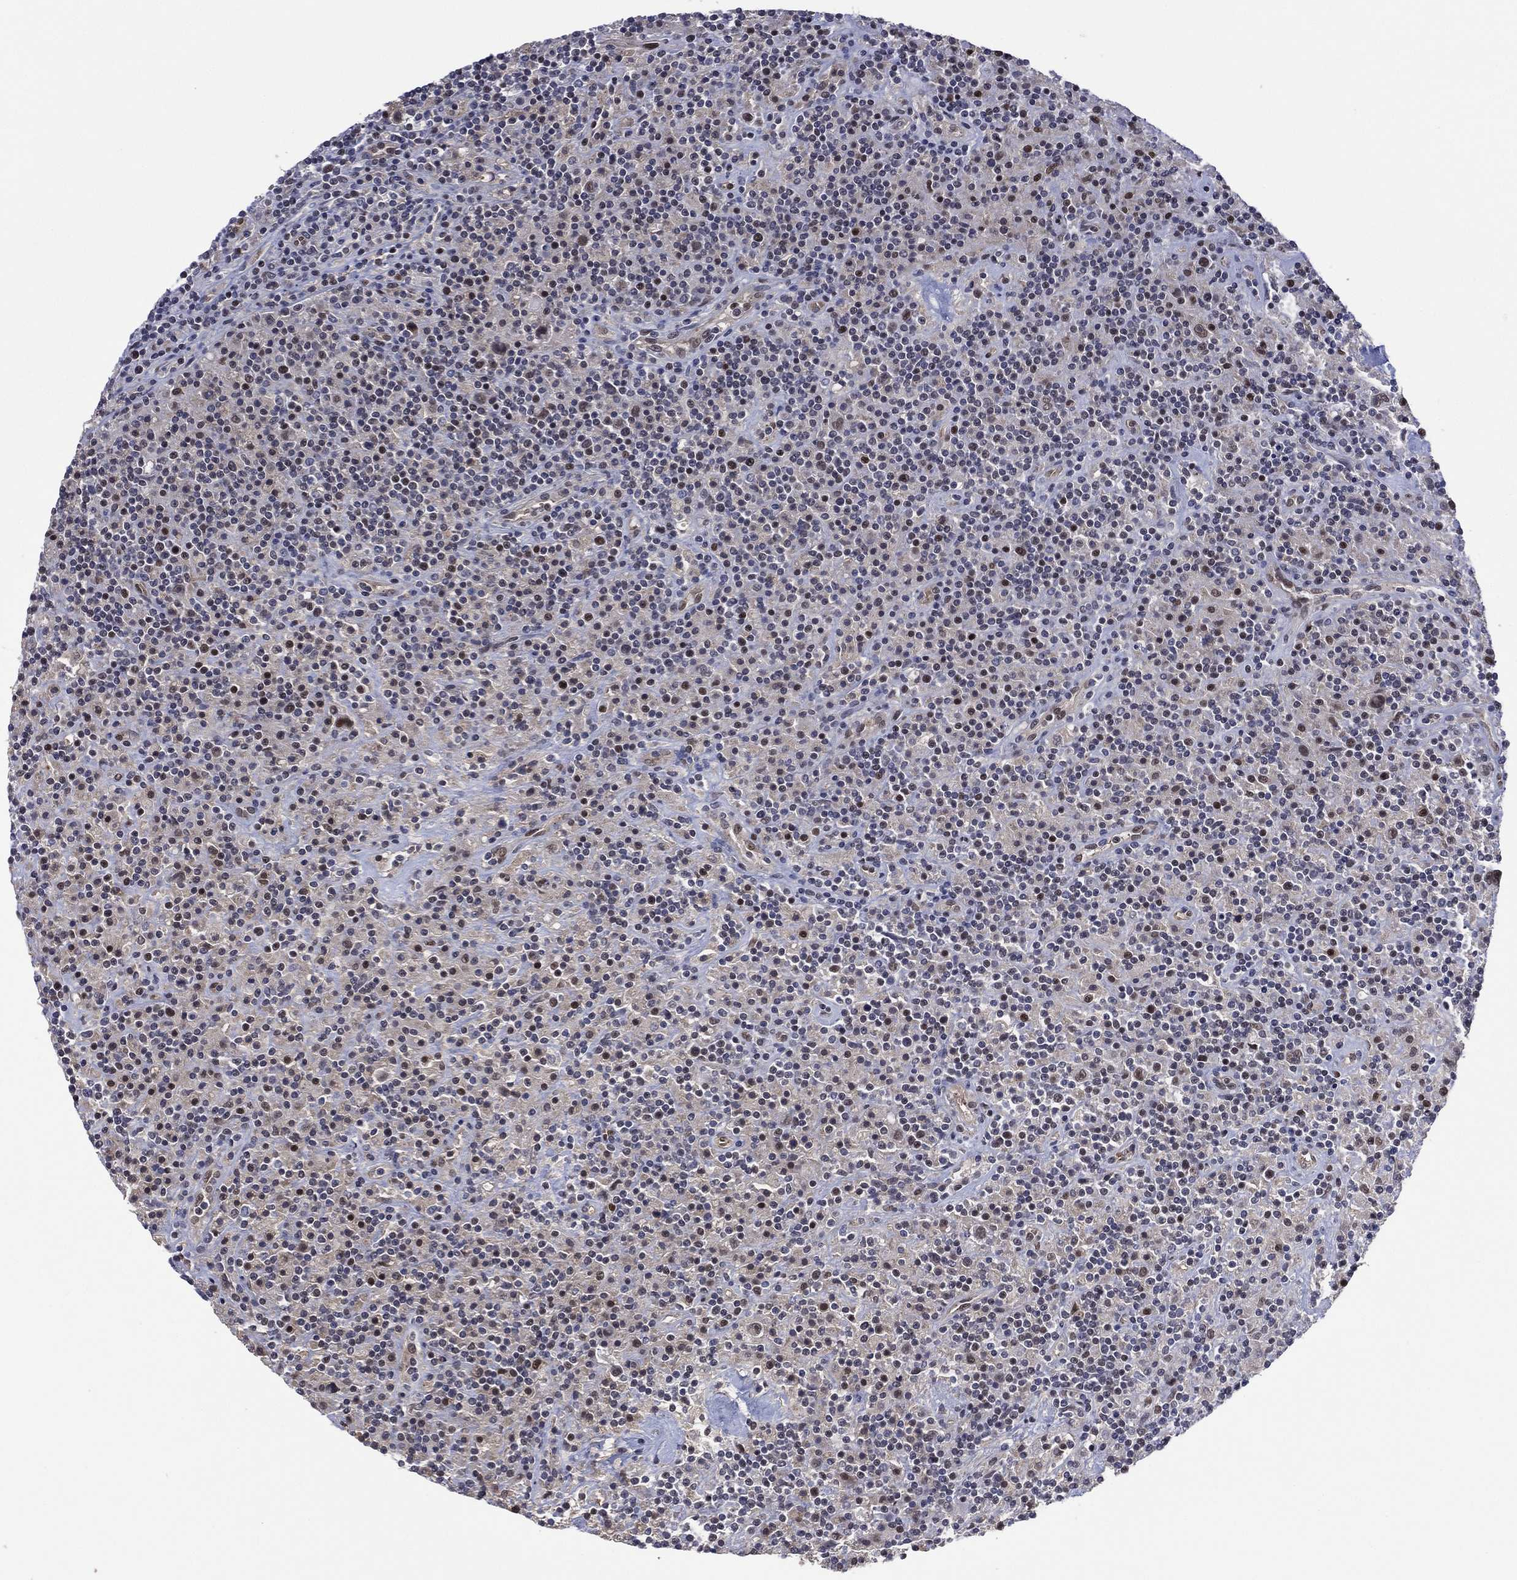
{"staining": {"intensity": "moderate", "quantity": "25%-75%", "location": "nuclear"}, "tissue": "lymphoma", "cell_type": "Tumor cells", "image_type": "cancer", "snomed": [{"axis": "morphology", "description": "Hodgkin's disease, NOS"}, {"axis": "topography", "description": "Lymph node"}], "caption": "Hodgkin's disease tissue displays moderate nuclear positivity in about 25%-75% of tumor cells", "gene": "GSE1", "patient": {"sex": "male", "age": 70}}